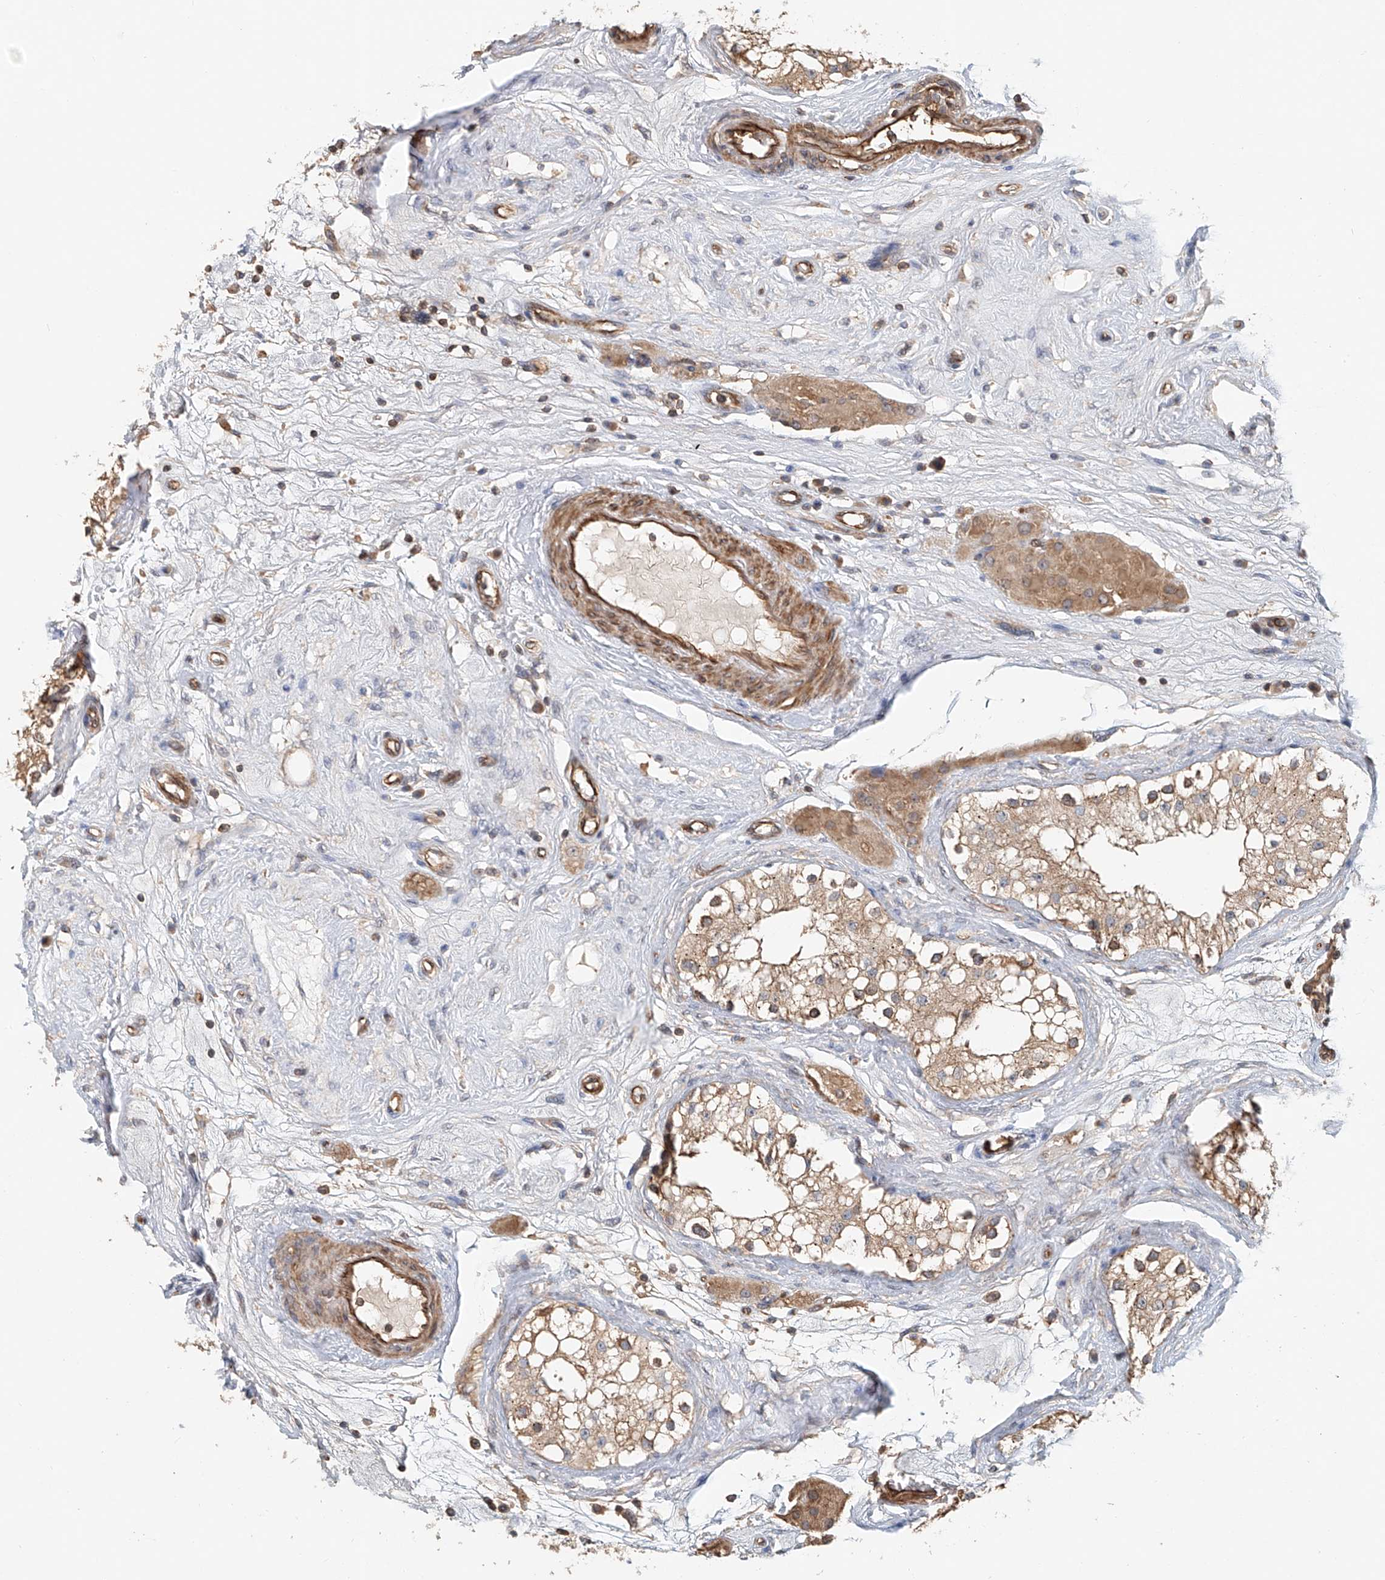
{"staining": {"intensity": "moderate", "quantity": ">75%", "location": "cytoplasmic/membranous"}, "tissue": "testis", "cell_type": "Cells in seminiferous ducts", "image_type": "normal", "snomed": [{"axis": "morphology", "description": "Normal tissue, NOS"}, {"axis": "topography", "description": "Testis"}], "caption": "Immunohistochemistry (IHC) staining of unremarkable testis, which displays medium levels of moderate cytoplasmic/membranous expression in approximately >75% of cells in seminiferous ducts indicating moderate cytoplasmic/membranous protein staining. The staining was performed using DAB (3,3'-diaminobenzidine) (brown) for protein detection and nuclei were counterstained in hematoxylin (blue).", "gene": "FRYL", "patient": {"sex": "male", "age": 84}}